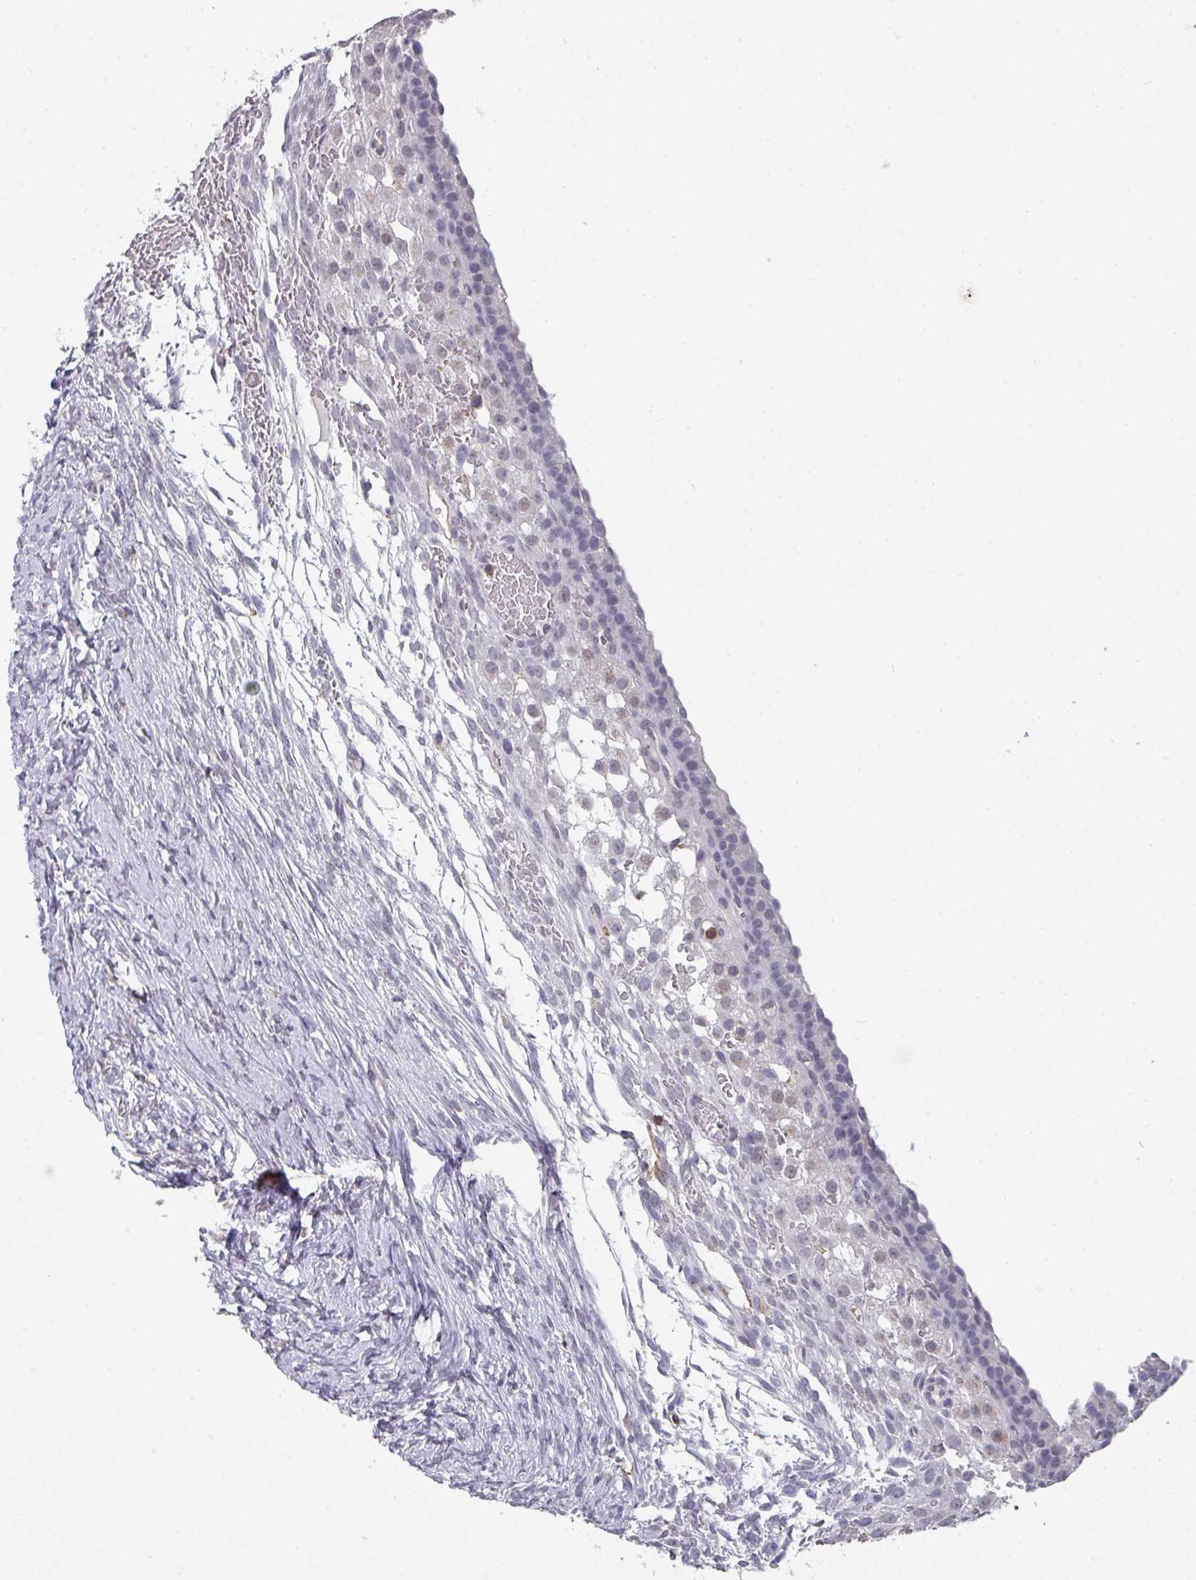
{"staining": {"intensity": "negative", "quantity": "none", "location": "none"}, "tissue": "ovary", "cell_type": "Ovarian stroma cells", "image_type": "normal", "snomed": [{"axis": "morphology", "description": "Normal tissue, NOS"}, {"axis": "topography", "description": "Ovary"}], "caption": "Ovary stained for a protein using IHC exhibits no staining ovarian stroma cells.", "gene": "RASAL3", "patient": {"sex": "female", "age": 39}}